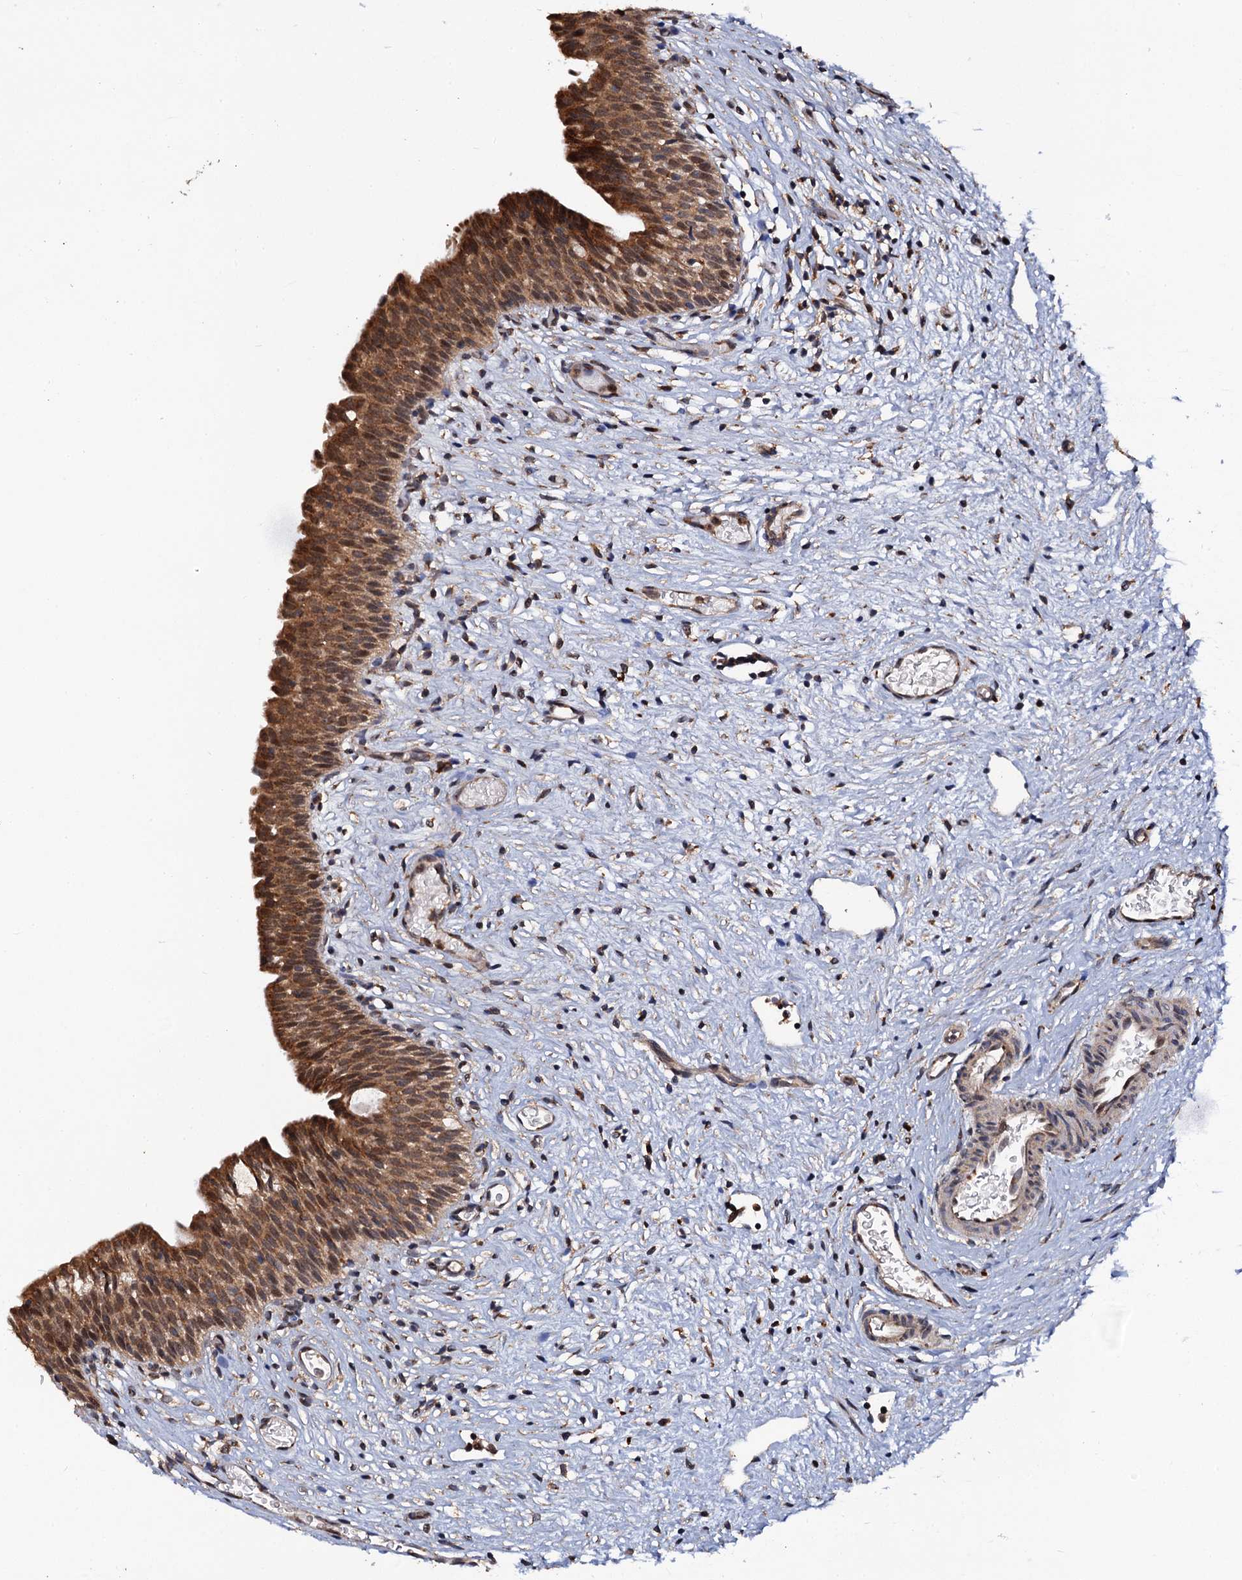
{"staining": {"intensity": "moderate", "quantity": ">75%", "location": "cytoplasmic/membranous,nuclear"}, "tissue": "urinary bladder", "cell_type": "Urothelial cells", "image_type": "normal", "snomed": [{"axis": "morphology", "description": "Transitional cell carcinoma in-situ"}, {"axis": "topography", "description": "Urinary bladder"}], "caption": "About >75% of urothelial cells in normal human urinary bladder demonstrate moderate cytoplasmic/membranous,nuclear protein positivity as visualized by brown immunohistochemical staining.", "gene": "MIER2", "patient": {"sex": "male", "age": 74}}